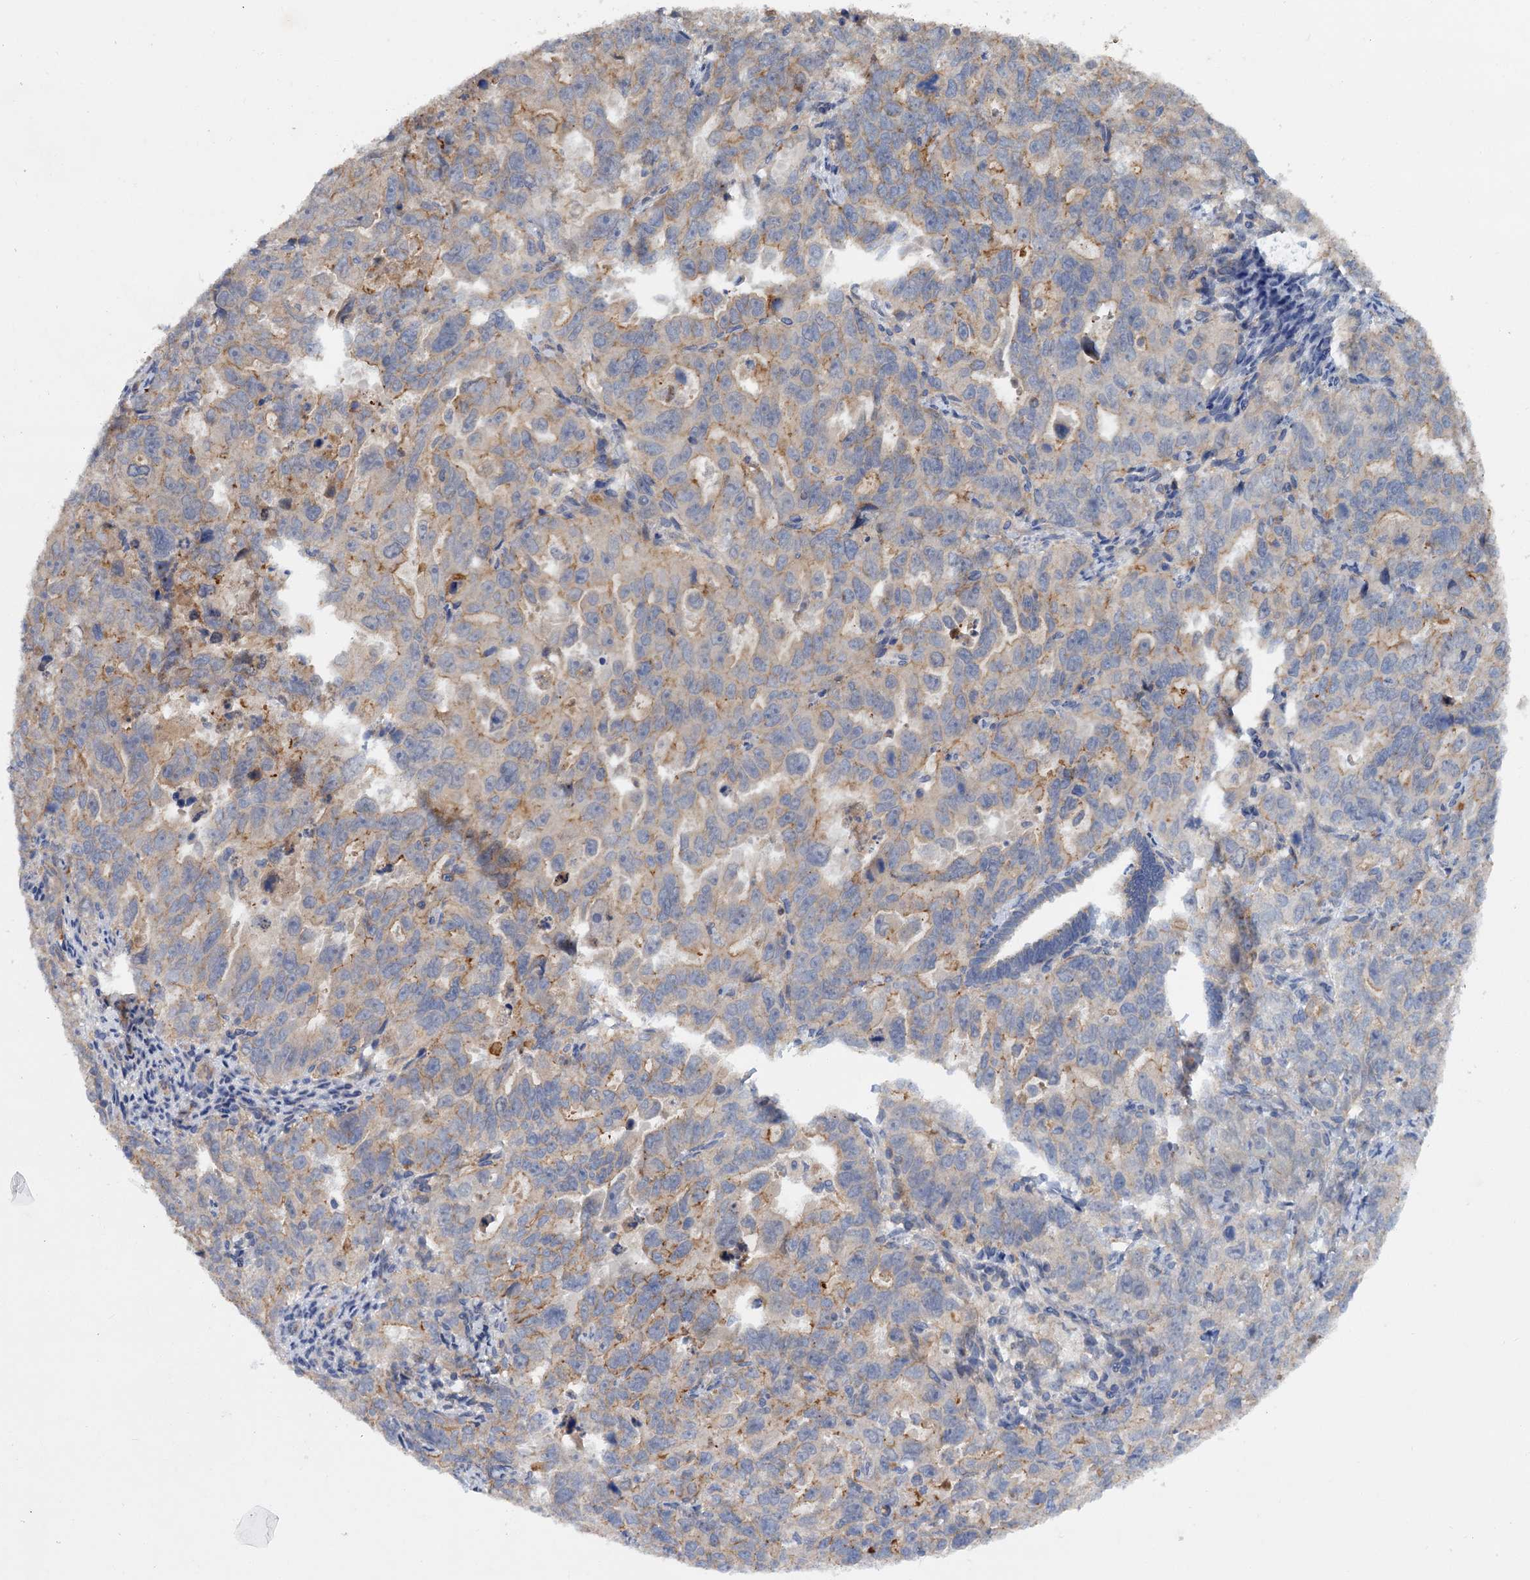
{"staining": {"intensity": "weak", "quantity": "25%-75%", "location": "cytoplasmic/membranous"}, "tissue": "endometrial cancer", "cell_type": "Tumor cells", "image_type": "cancer", "snomed": [{"axis": "morphology", "description": "Adenocarcinoma, NOS"}, {"axis": "topography", "description": "Endometrium"}], "caption": "Endometrial cancer (adenocarcinoma) stained with a protein marker exhibits weak staining in tumor cells.", "gene": "ZNF324", "patient": {"sex": "female", "age": 65}}